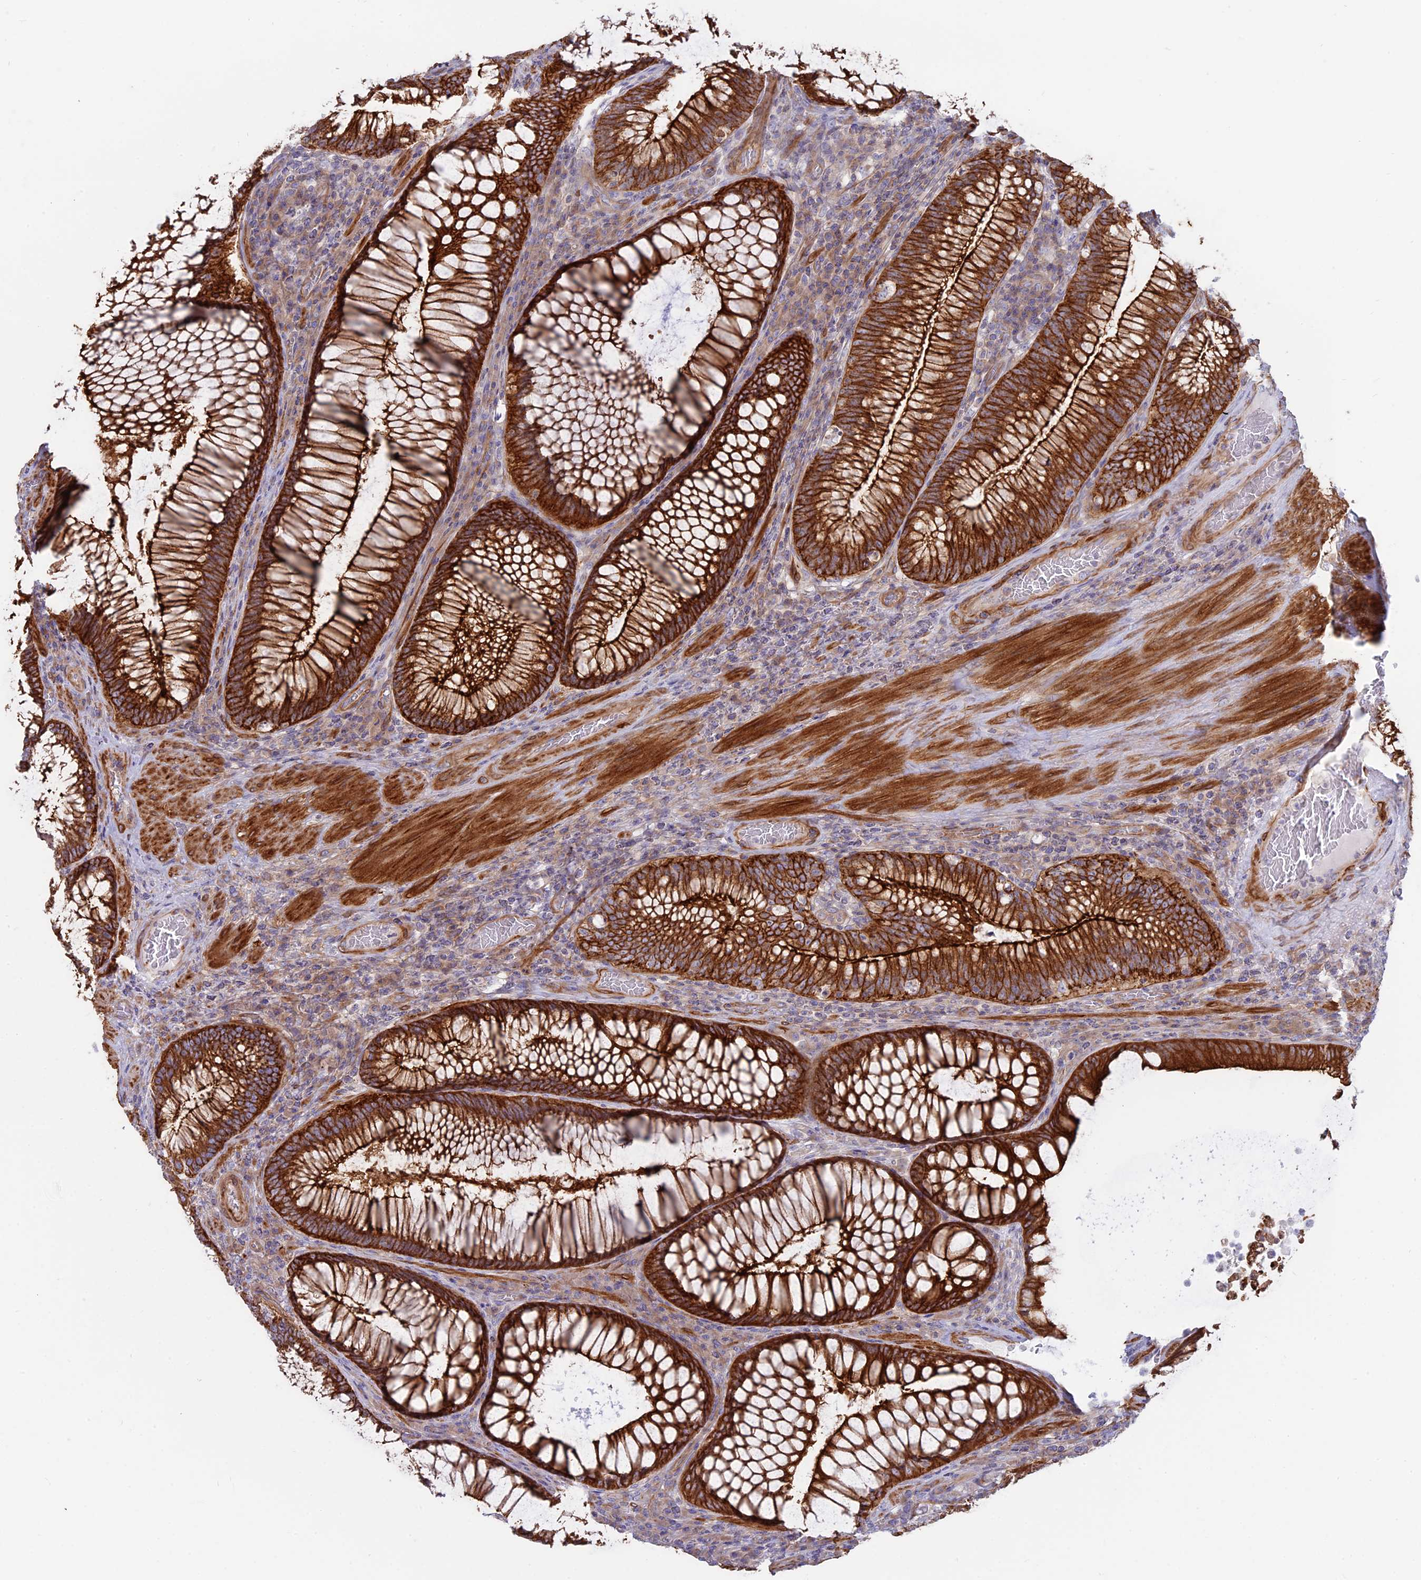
{"staining": {"intensity": "strong", "quantity": ">75%", "location": "cytoplasmic/membranous"}, "tissue": "colorectal cancer", "cell_type": "Tumor cells", "image_type": "cancer", "snomed": [{"axis": "morphology", "description": "Normal tissue, NOS"}, {"axis": "topography", "description": "Colon"}], "caption": "Colorectal cancer stained with a brown dye displays strong cytoplasmic/membranous positive staining in about >75% of tumor cells.", "gene": "MYO5B", "patient": {"sex": "female", "age": 82}}